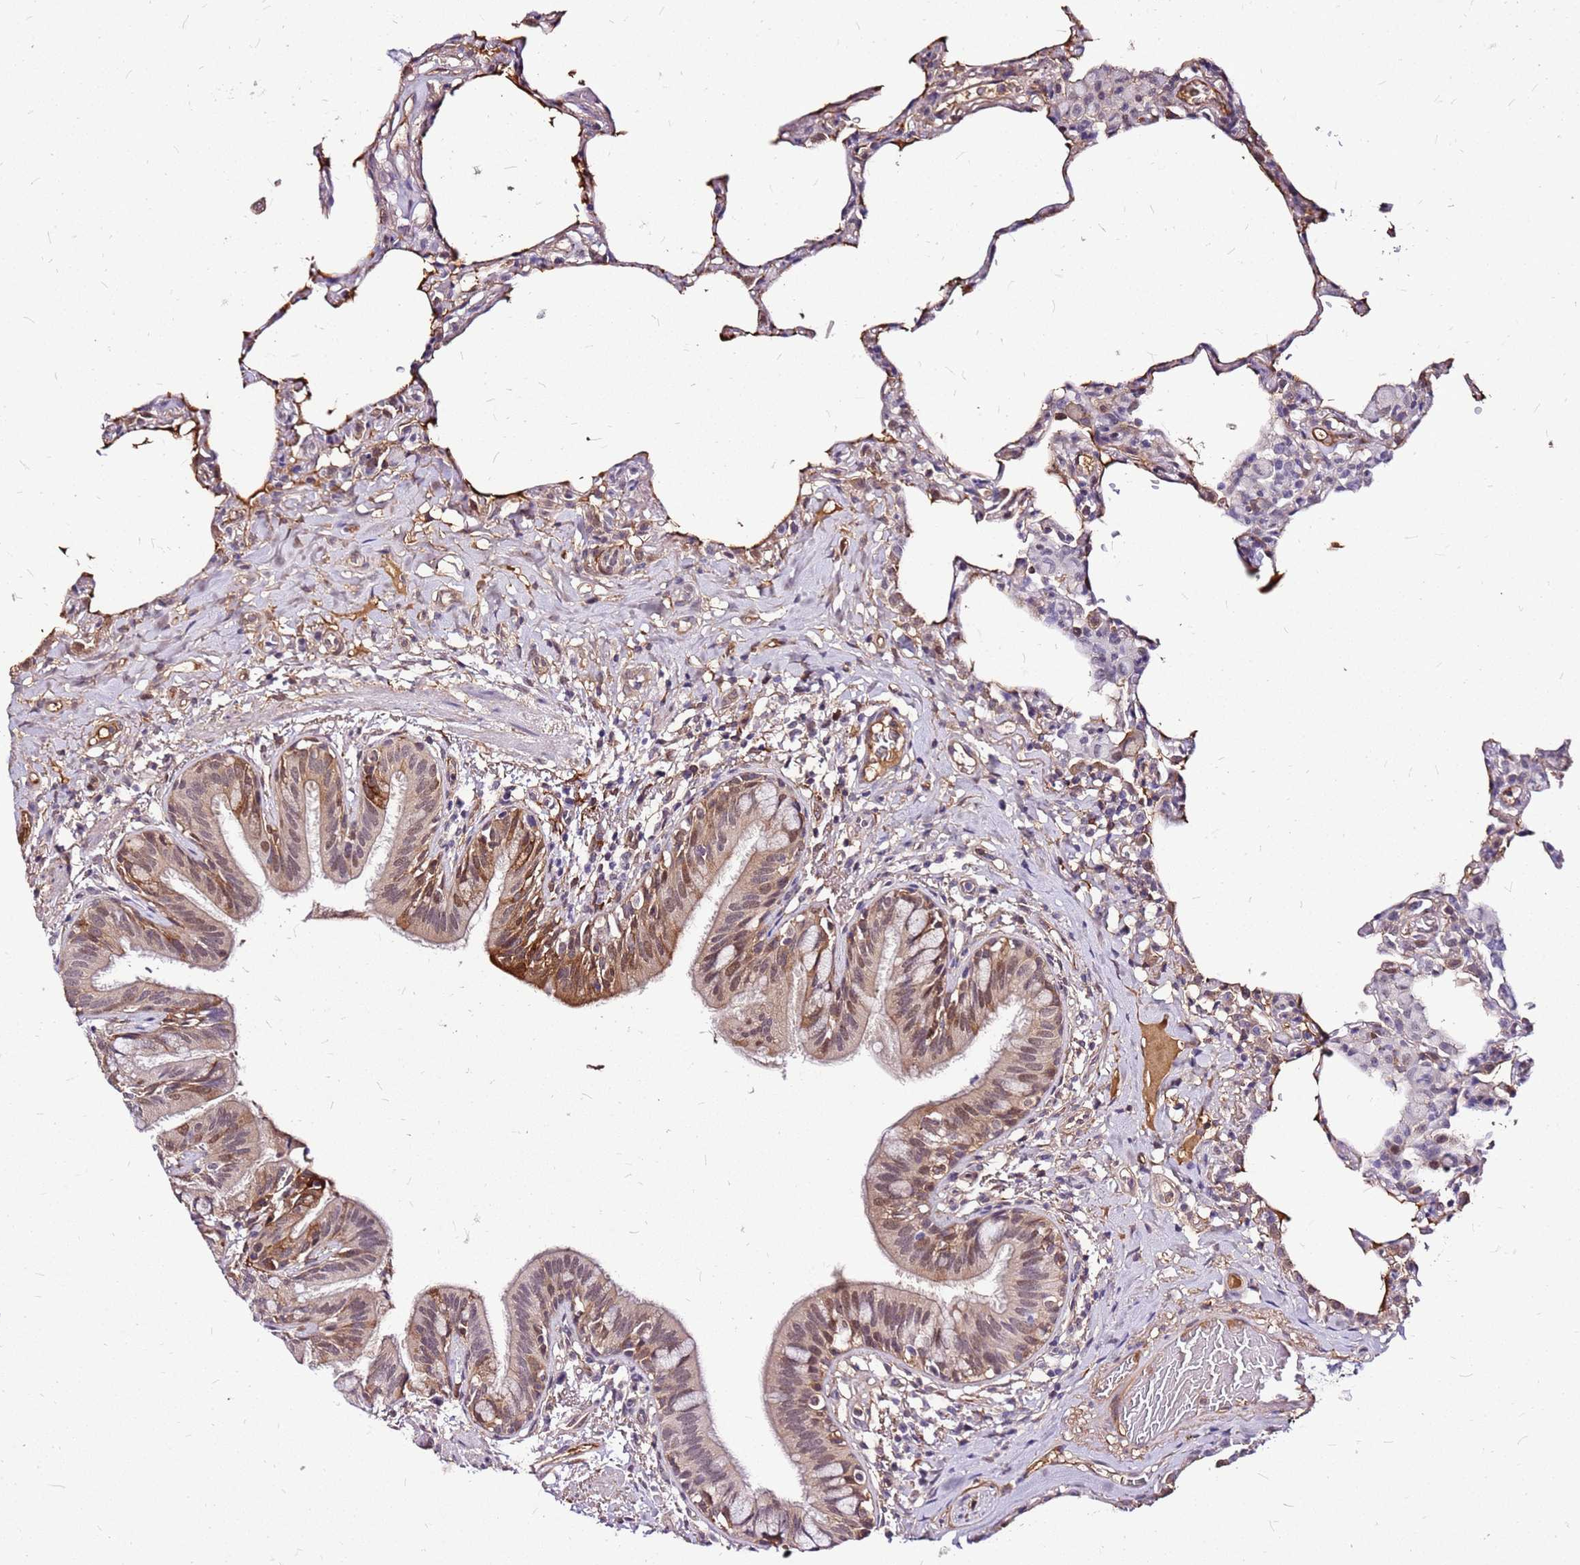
{"staining": {"intensity": "weak", "quantity": "25%-75%", "location": "cytoplasmic/membranous"}, "tissue": "lung", "cell_type": "Alveolar cells", "image_type": "normal", "snomed": [{"axis": "morphology", "description": "Normal tissue, NOS"}, {"axis": "topography", "description": "Lung"}], "caption": "Weak cytoplasmic/membranous positivity for a protein is appreciated in approximately 25%-75% of alveolar cells of benign lung using IHC.", "gene": "ALDH1A3", "patient": {"sex": "female", "age": 57}}